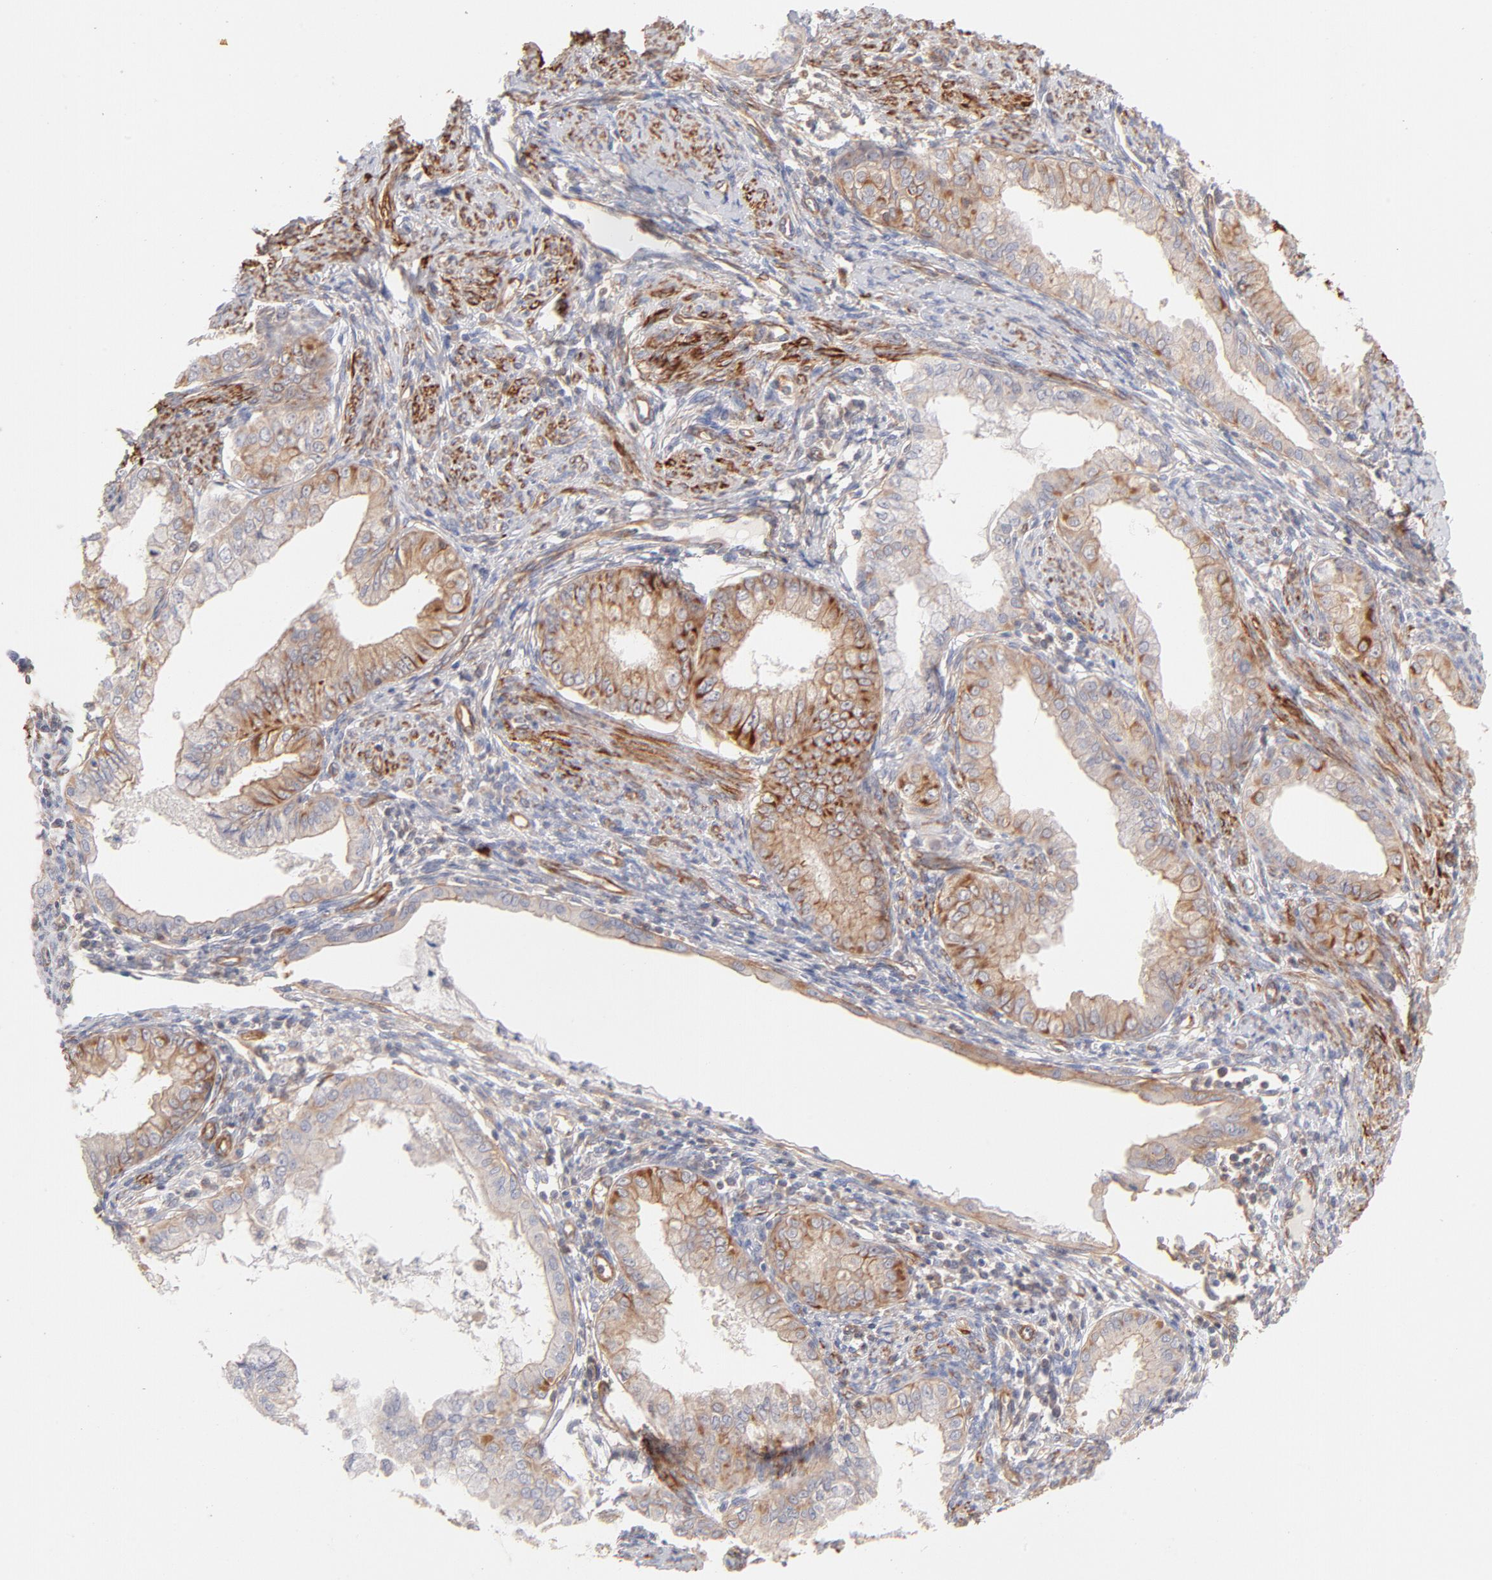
{"staining": {"intensity": "moderate", "quantity": "25%-75%", "location": "cytoplasmic/membranous"}, "tissue": "endometrial cancer", "cell_type": "Tumor cells", "image_type": "cancer", "snomed": [{"axis": "morphology", "description": "Adenocarcinoma, NOS"}, {"axis": "topography", "description": "Endometrium"}], "caption": "Immunohistochemical staining of human endometrial cancer (adenocarcinoma) demonstrates moderate cytoplasmic/membranous protein positivity in about 25%-75% of tumor cells.", "gene": "LDLRAP1", "patient": {"sex": "female", "age": 76}}